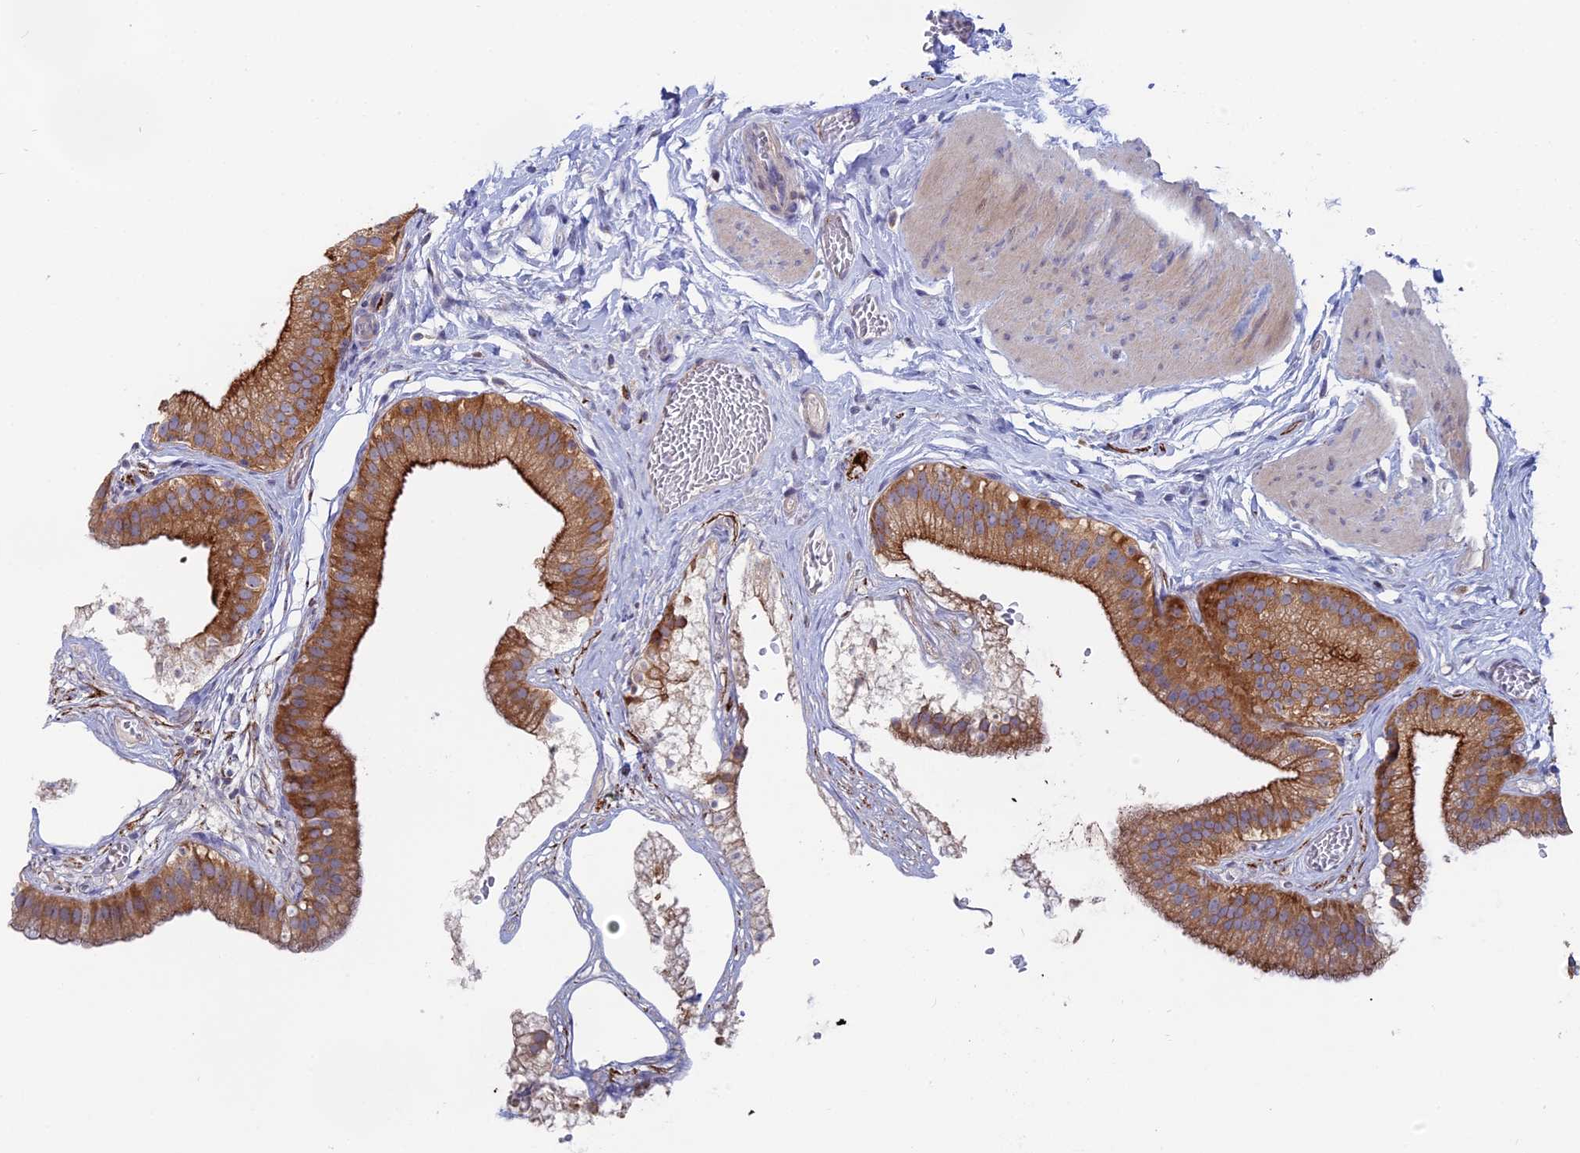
{"staining": {"intensity": "moderate", "quantity": ">75%", "location": "cytoplasmic/membranous"}, "tissue": "gallbladder", "cell_type": "Glandular cells", "image_type": "normal", "snomed": [{"axis": "morphology", "description": "Normal tissue, NOS"}, {"axis": "topography", "description": "Gallbladder"}], "caption": "Immunohistochemistry micrograph of benign gallbladder: human gallbladder stained using immunohistochemistry (IHC) exhibits medium levels of moderate protein expression localized specifically in the cytoplasmic/membranous of glandular cells, appearing as a cytoplasmic/membranous brown color.", "gene": "TENT4B", "patient": {"sex": "female", "age": 54}}